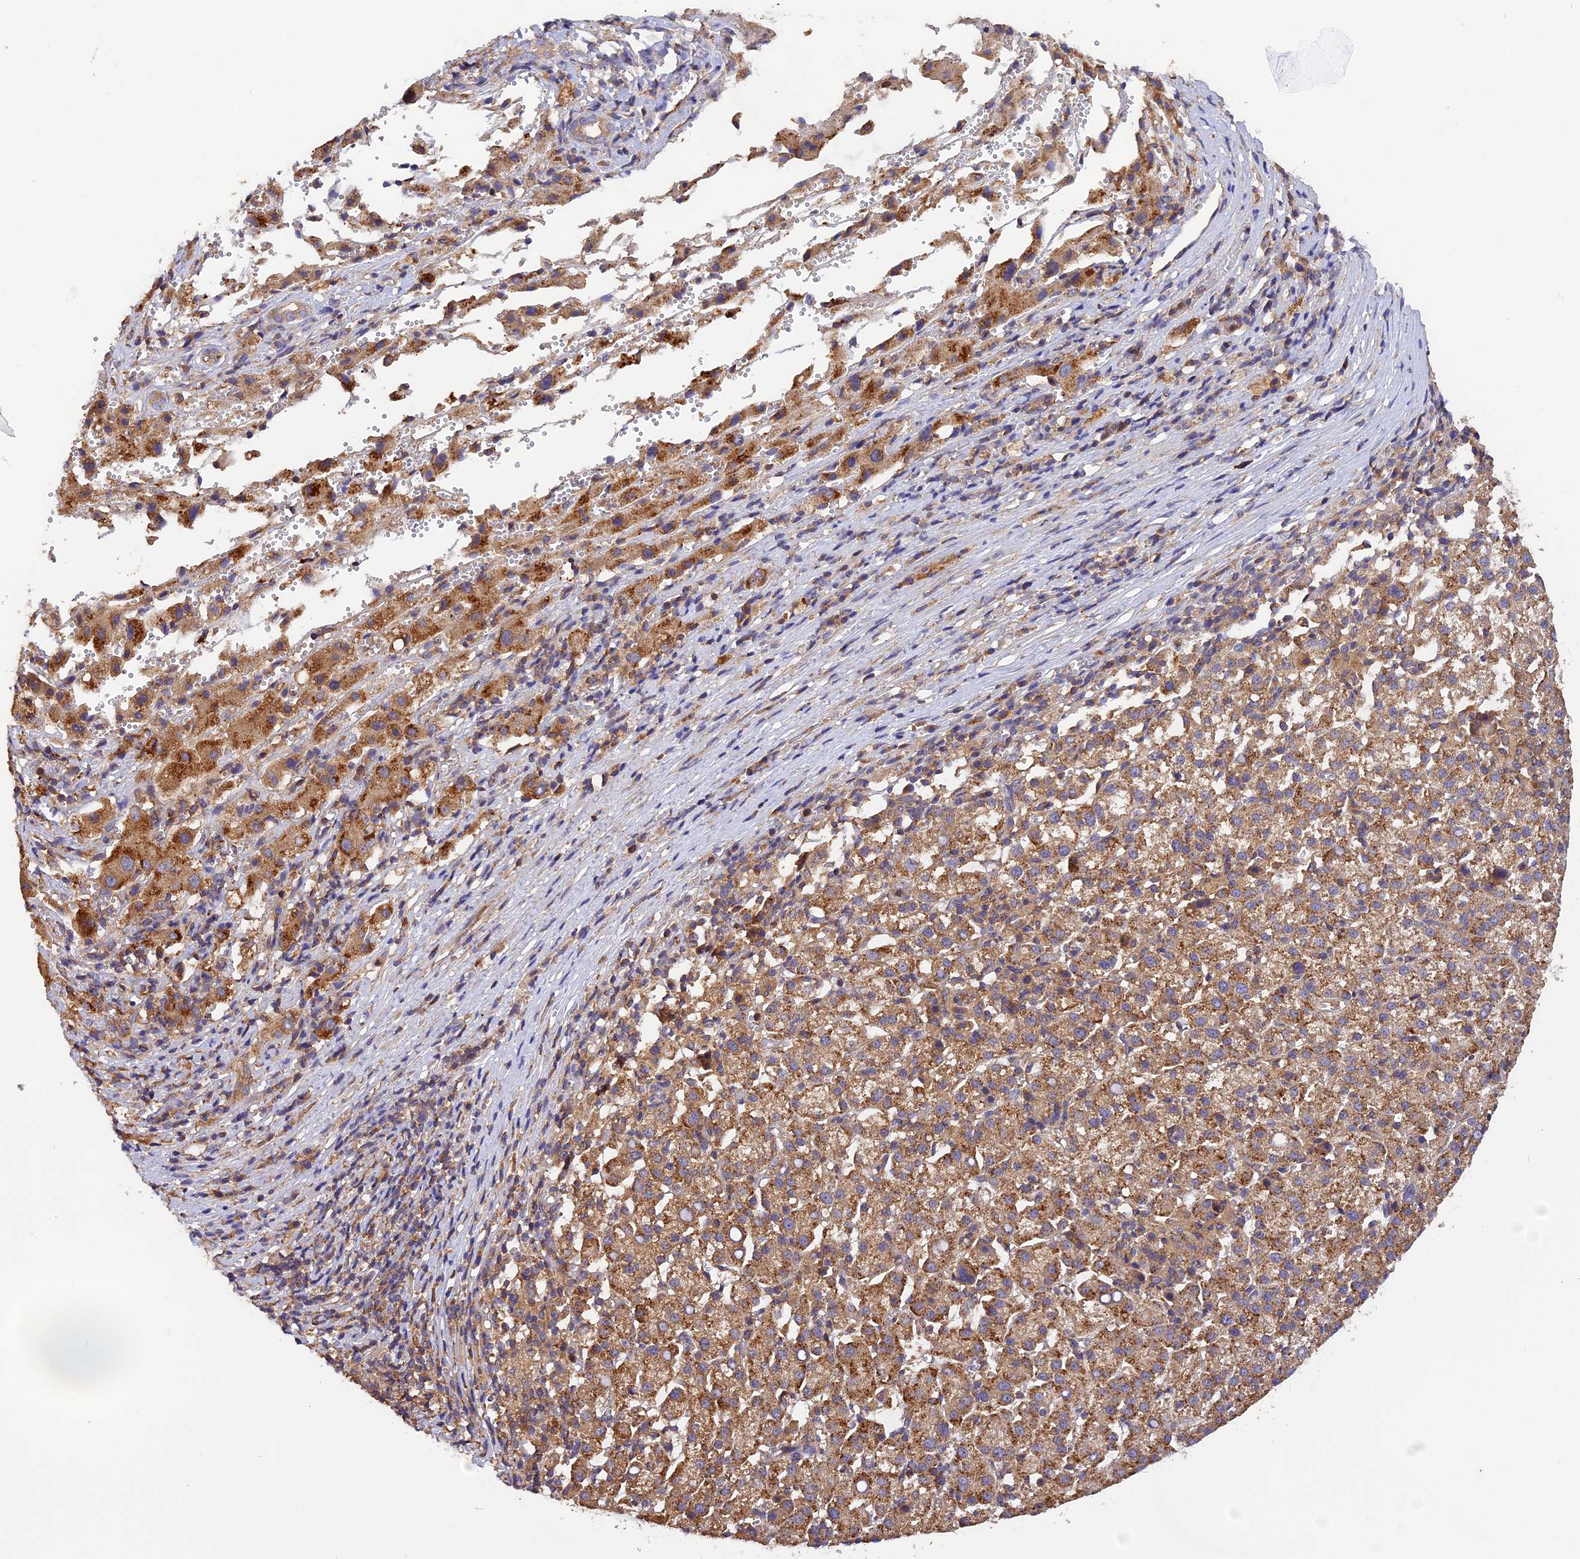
{"staining": {"intensity": "moderate", "quantity": ">75%", "location": "cytoplasmic/membranous"}, "tissue": "liver cancer", "cell_type": "Tumor cells", "image_type": "cancer", "snomed": [{"axis": "morphology", "description": "Carcinoma, Hepatocellular, NOS"}, {"axis": "topography", "description": "Liver"}], "caption": "Approximately >75% of tumor cells in human liver hepatocellular carcinoma reveal moderate cytoplasmic/membranous protein expression as visualized by brown immunohistochemical staining.", "gene": "PEX3", "patient": {"sex": "female", "age": 58}}